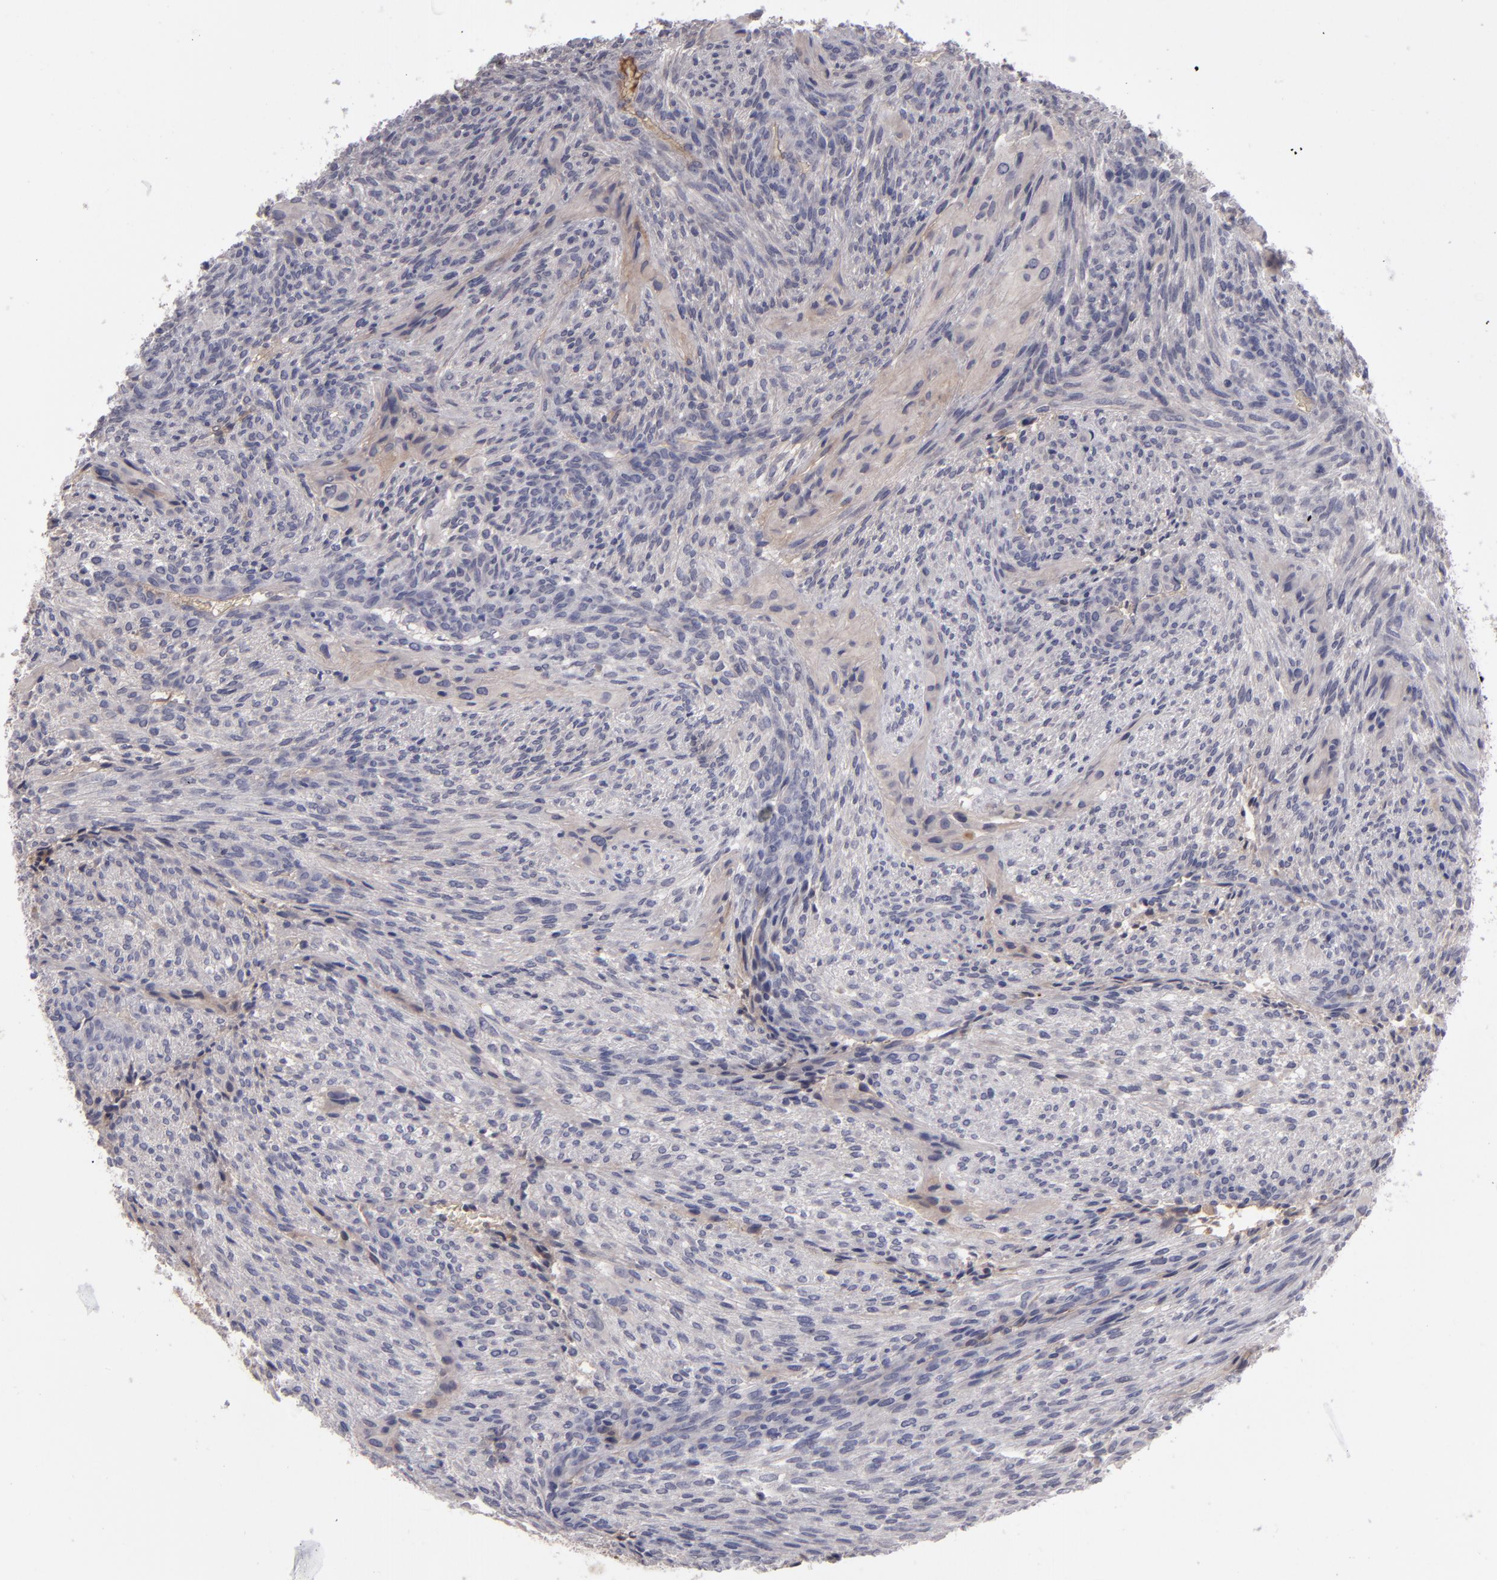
{"staining": {"intensity": "weak", "quantity": "<25%", "location": "cytoplasmic/membranous"}, "tissue": "glioma", "cell_type": "Tumor cells", "image_type": "cancer", "snomed": [{"axis": "morphology", "description": "Glioma, malignant, High grade"}, {"axis": "topography", "description": "Cerebral cortex"}], "caption": "This photomicrograph is of malignant glioma (high-grade) stained with IHC to label a protein in brown with the nuclei are counter-stained blue. There is no staining in tumor cells.", "gene": "ITIH4", "patient": {"sex": "female", "age": 55}}